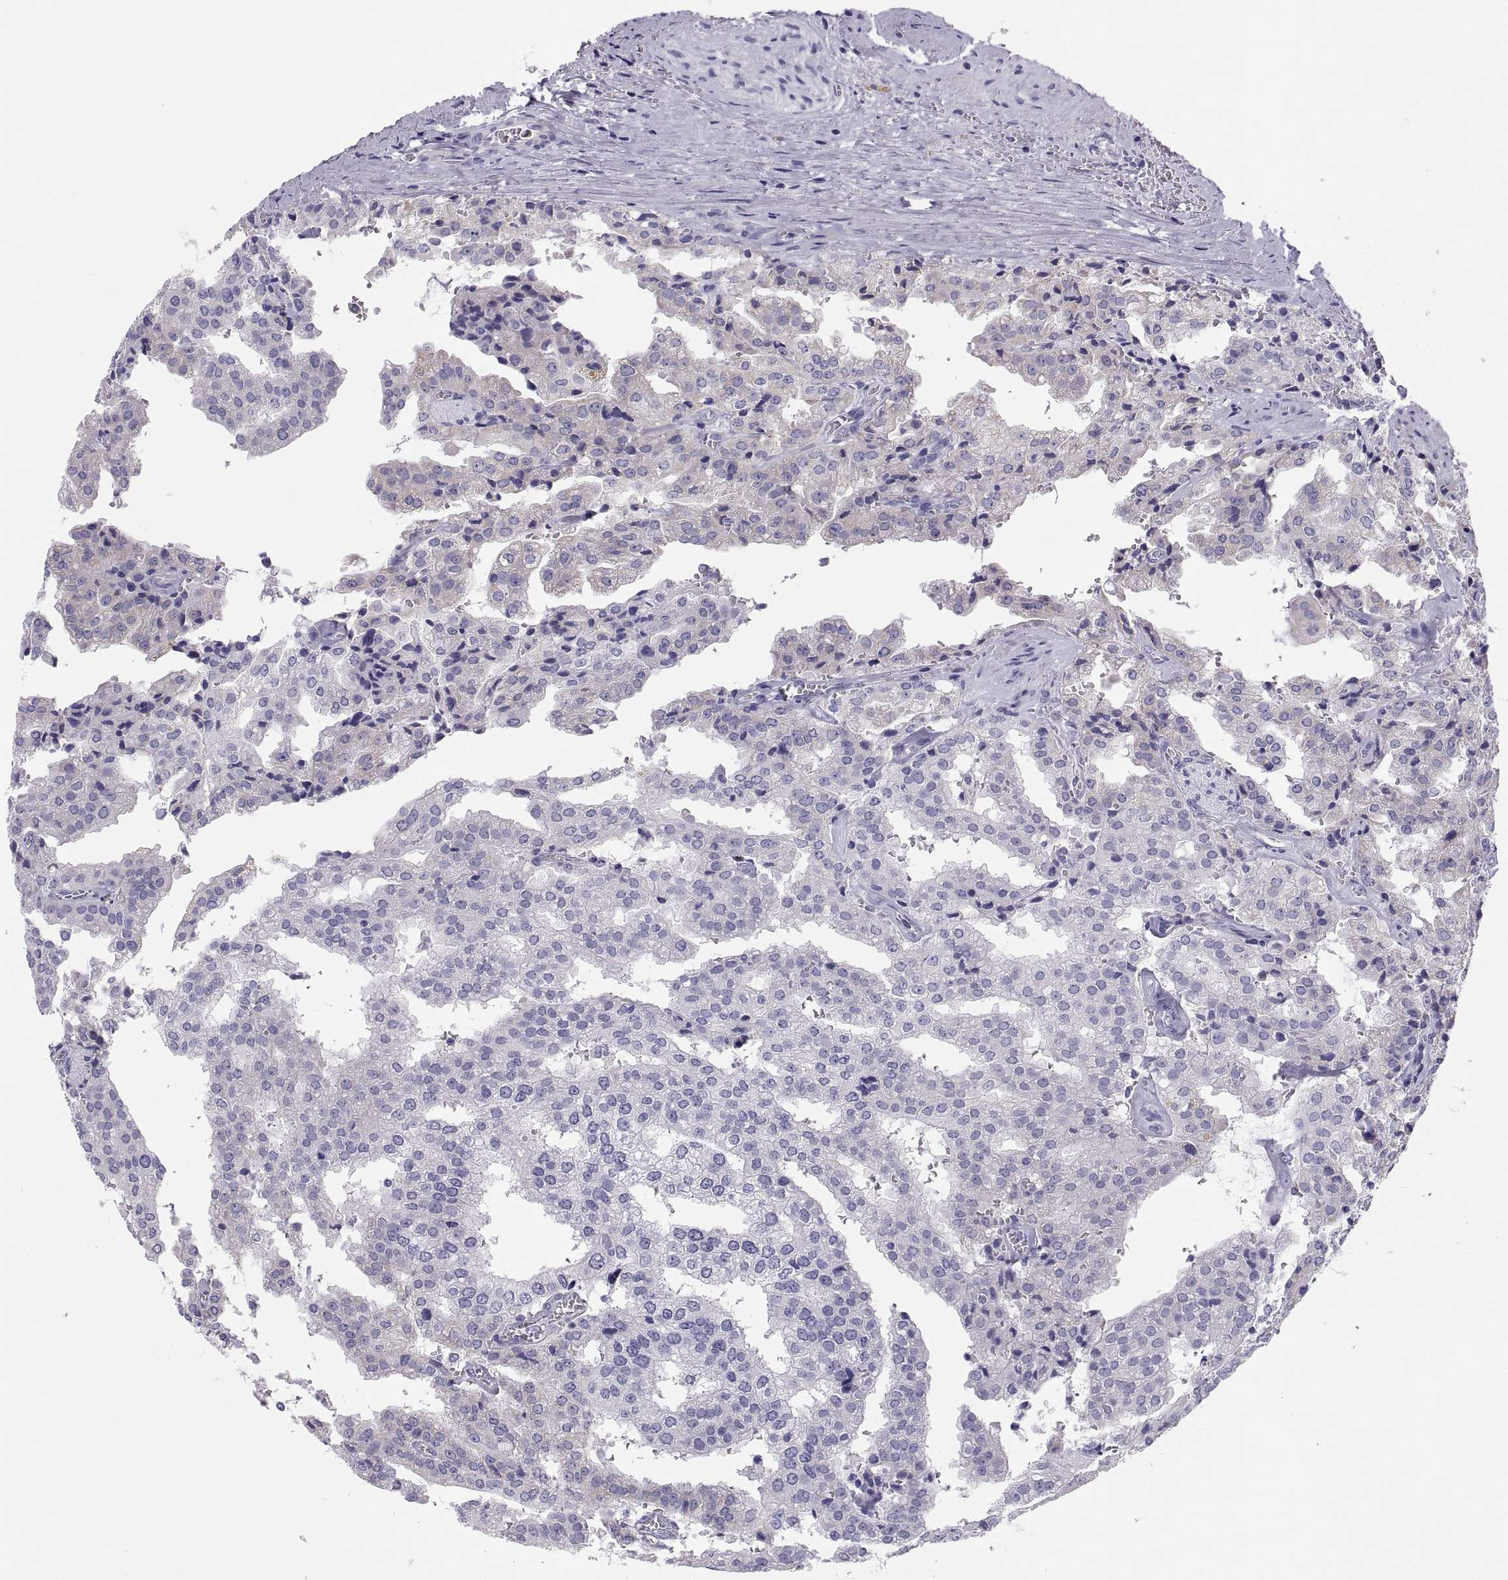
{"staining": {"intensity": "negative", "quantity": "none", "location": "none"}, "tissue": "prostate cancer", "cell_type": "Tumor cells", "image_type": "cancer", "snomed": [{"axis": "morphology", "description": "Adenocarcinoma, High grade"}, {"axis": "topography", "description": "Prostate"}], "caption": "Immunohistochemical staining of human prostate adenocarcinoma (high-grade) reveals no significant staining in tumor cells. Brightfield microscopy of IHC stained with DAB (3,3'-diaminobenzidine) (brown) and hematoxylin (blue), captured at high magnification.", "gene": "RNASE12", "patient": {"sex": "male", "age": 68}}